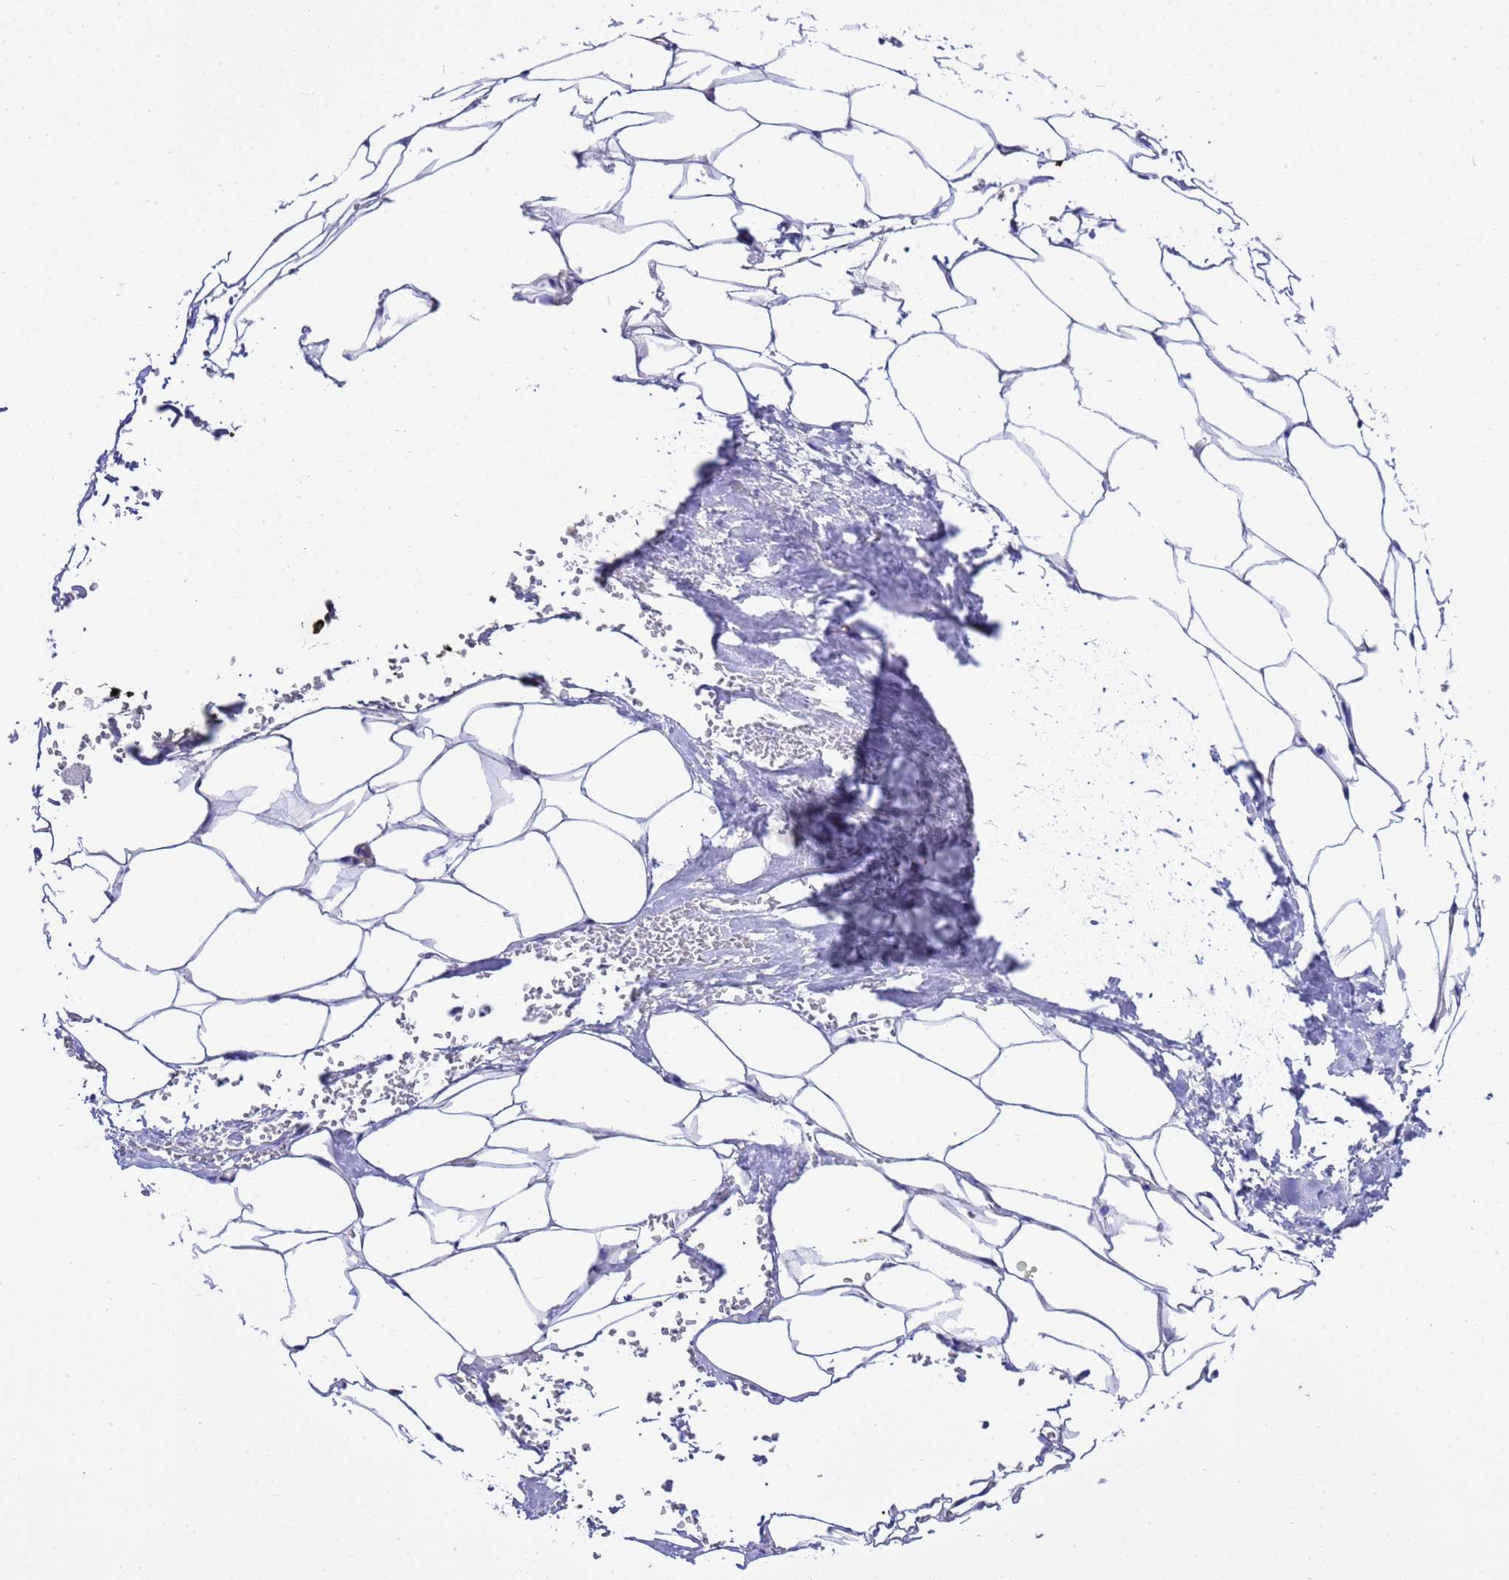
{"staining": {"intensity": "negative", "quantity": "none", "location": "none"}, "tissue": "adipose tissue", "cell_type": "Adipocytes", "image_type": "normal", "snomed": [{"axis": "morphology", "description": "Normal tissue, NOS"}, {"axis": "morphology", "description": "Adenocarcinoma, Low grade"}, {"axis": "topography", "description": "Prostate"}, {"axis": "topography", "description": "Peripheral nerve tissue"}], "caption": "Human adipose tissue stained for a protein using IHC exhibits no staining in adipocytes.", "gene": "ANAPC1", "patient": {"sex": "male", "age": 63}}